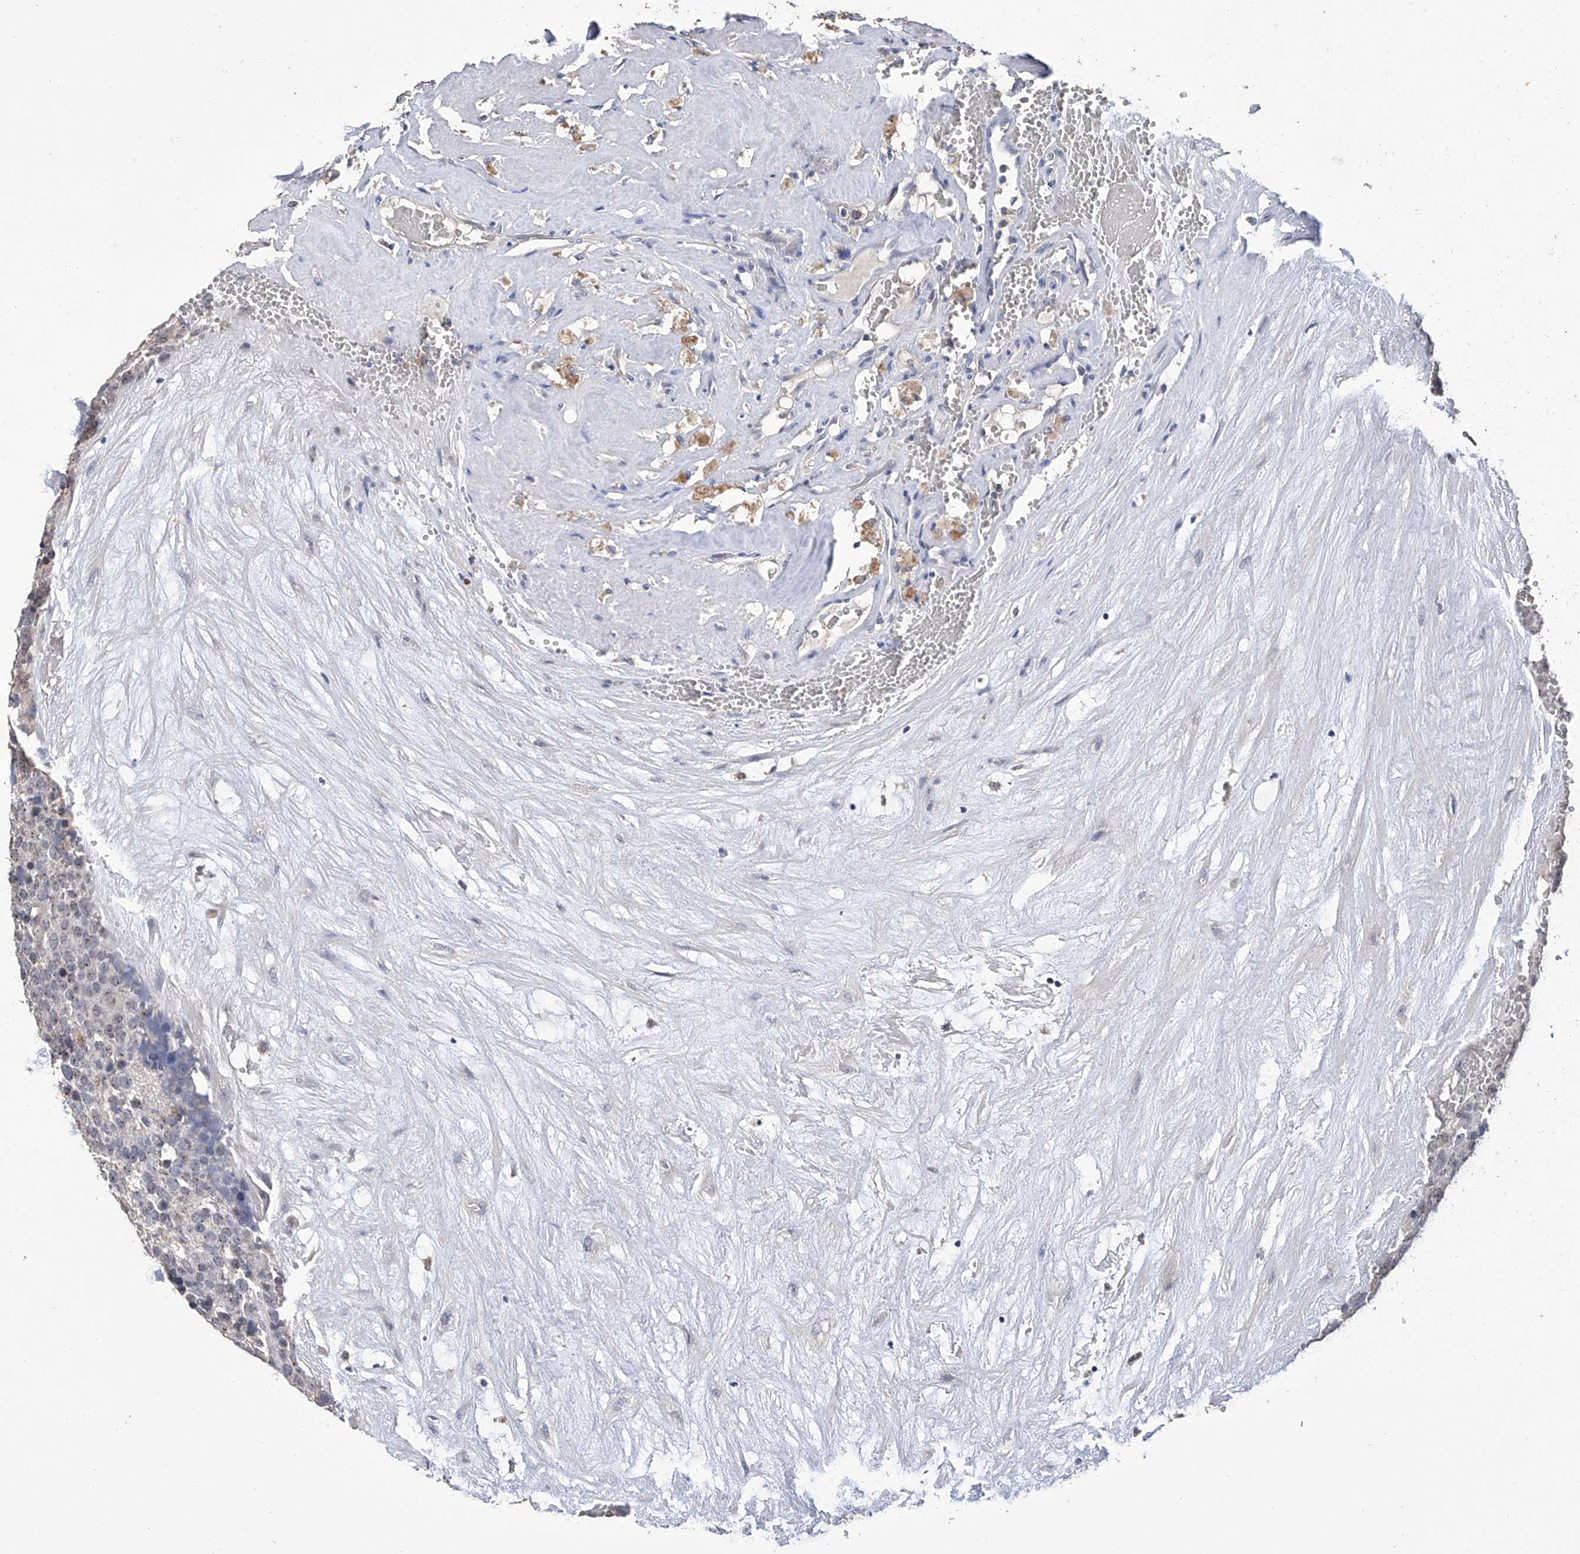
{"staining": {"intensity": "negative", "quantity": "none", "location": "none"}, "tissue": "testis cancer", "cell_type": "Tumor cells", "image_type": "cancer", "snomed": [{"axis": "morphology", "description": "Seminoma, NOS"}, {"axis": "topography", "description": "Testis"}], "caption": "IHC of seminoma (testis) displays no positivity in tumor cells.", "gene": "GPT", "patient": {"sex": "male", "age": 71}}